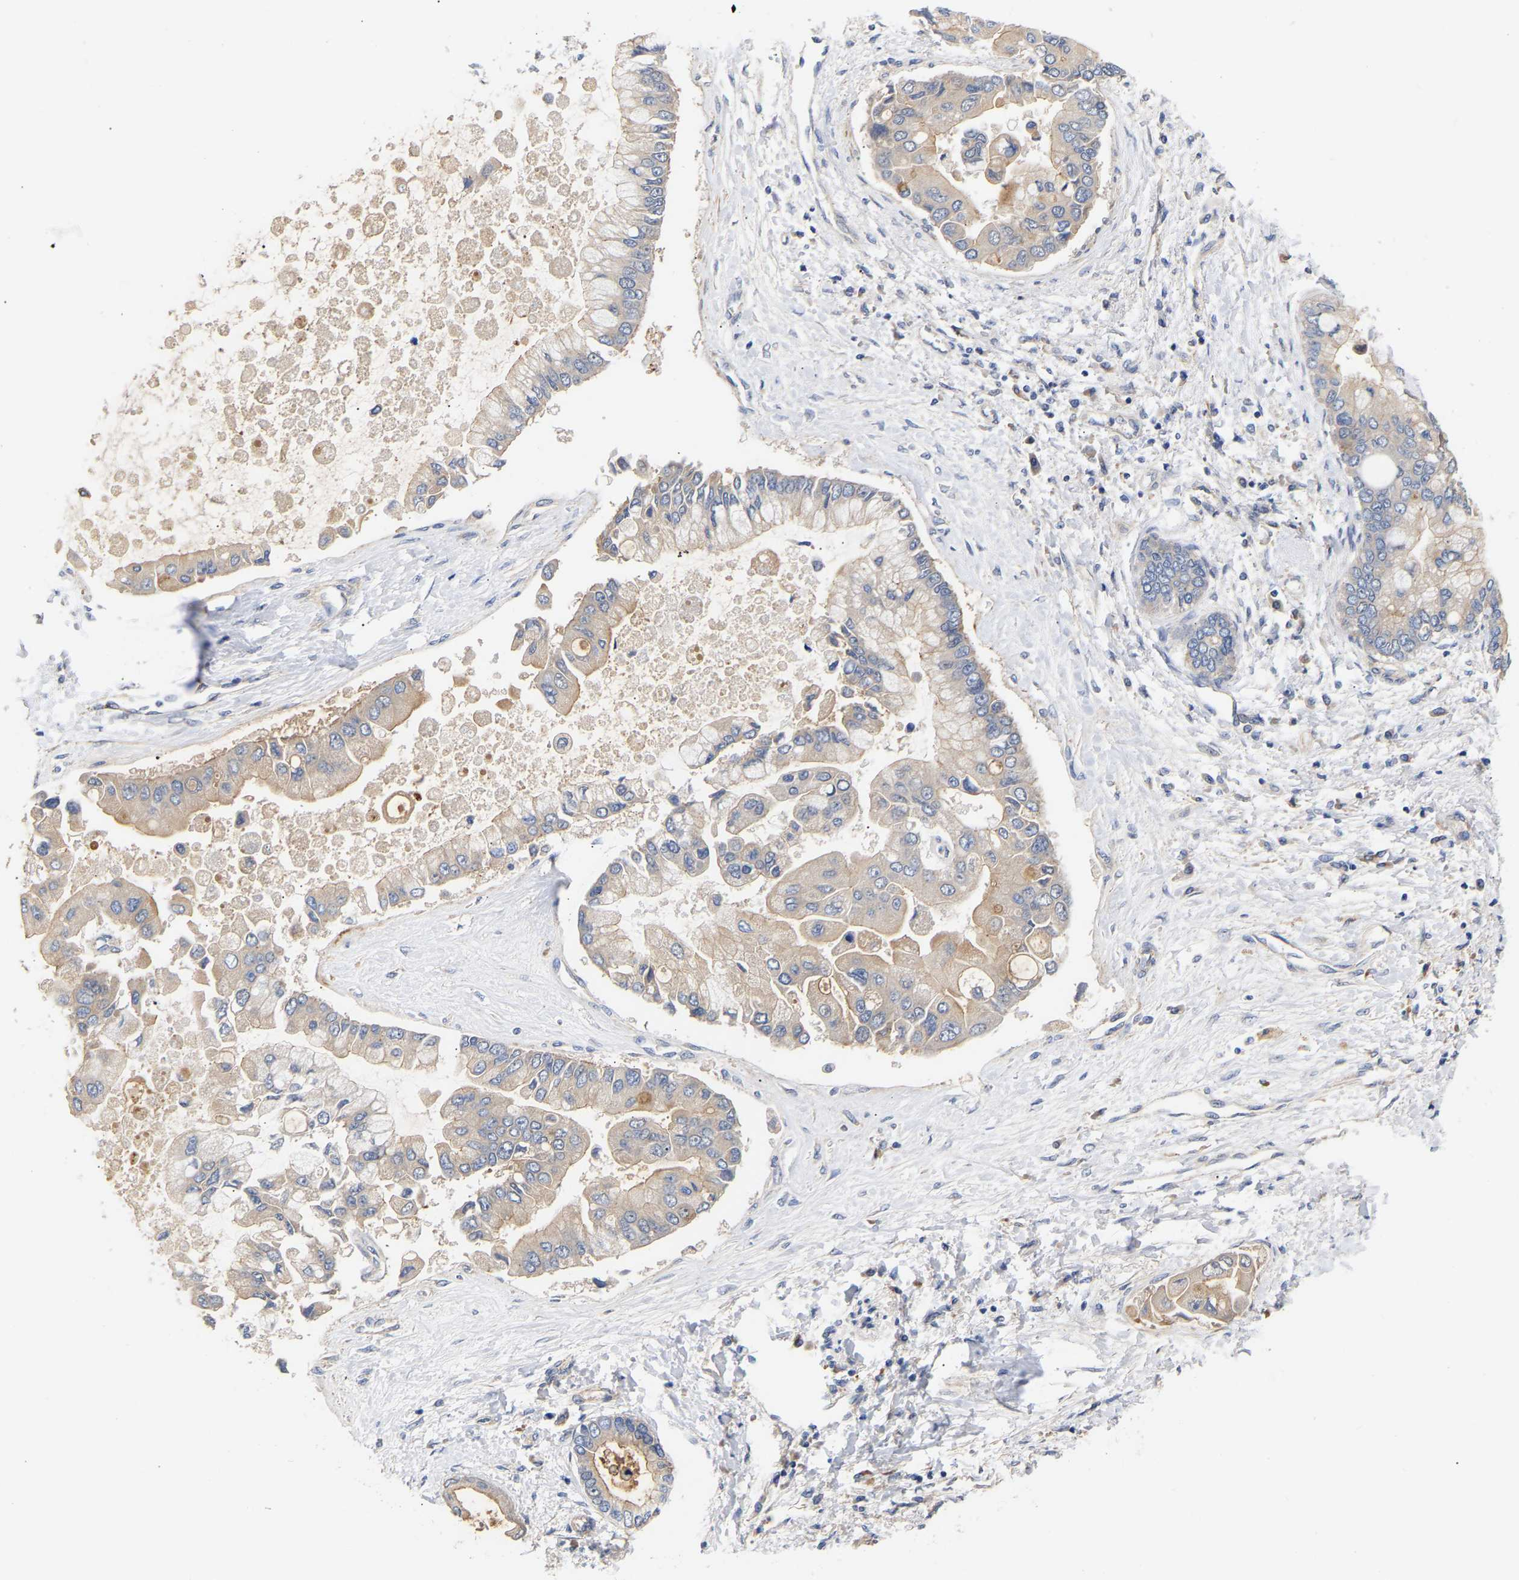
{"staining": {"intensity": "weak", "quantity": "25%-75%", "location": "cytoplasmic/membranous"}, "tissue": "liver cancer", "cell_type": "Tumor cells", "image_type": "cancer", "snomed": [{"axis": "morphology", "description": "Cholangiocarcinoma"}, {"axis": "topography", "description": "Liver"}], "caption": "There is low levels of weak cytoplasmic/membranous expression in tumor cells of liver cancer (cholangiocarcinoma), as demonstrated by immunohistochemical staining (brown color).", "gene": "KASH5", "patient": {"sex": "male", "age": 50}}